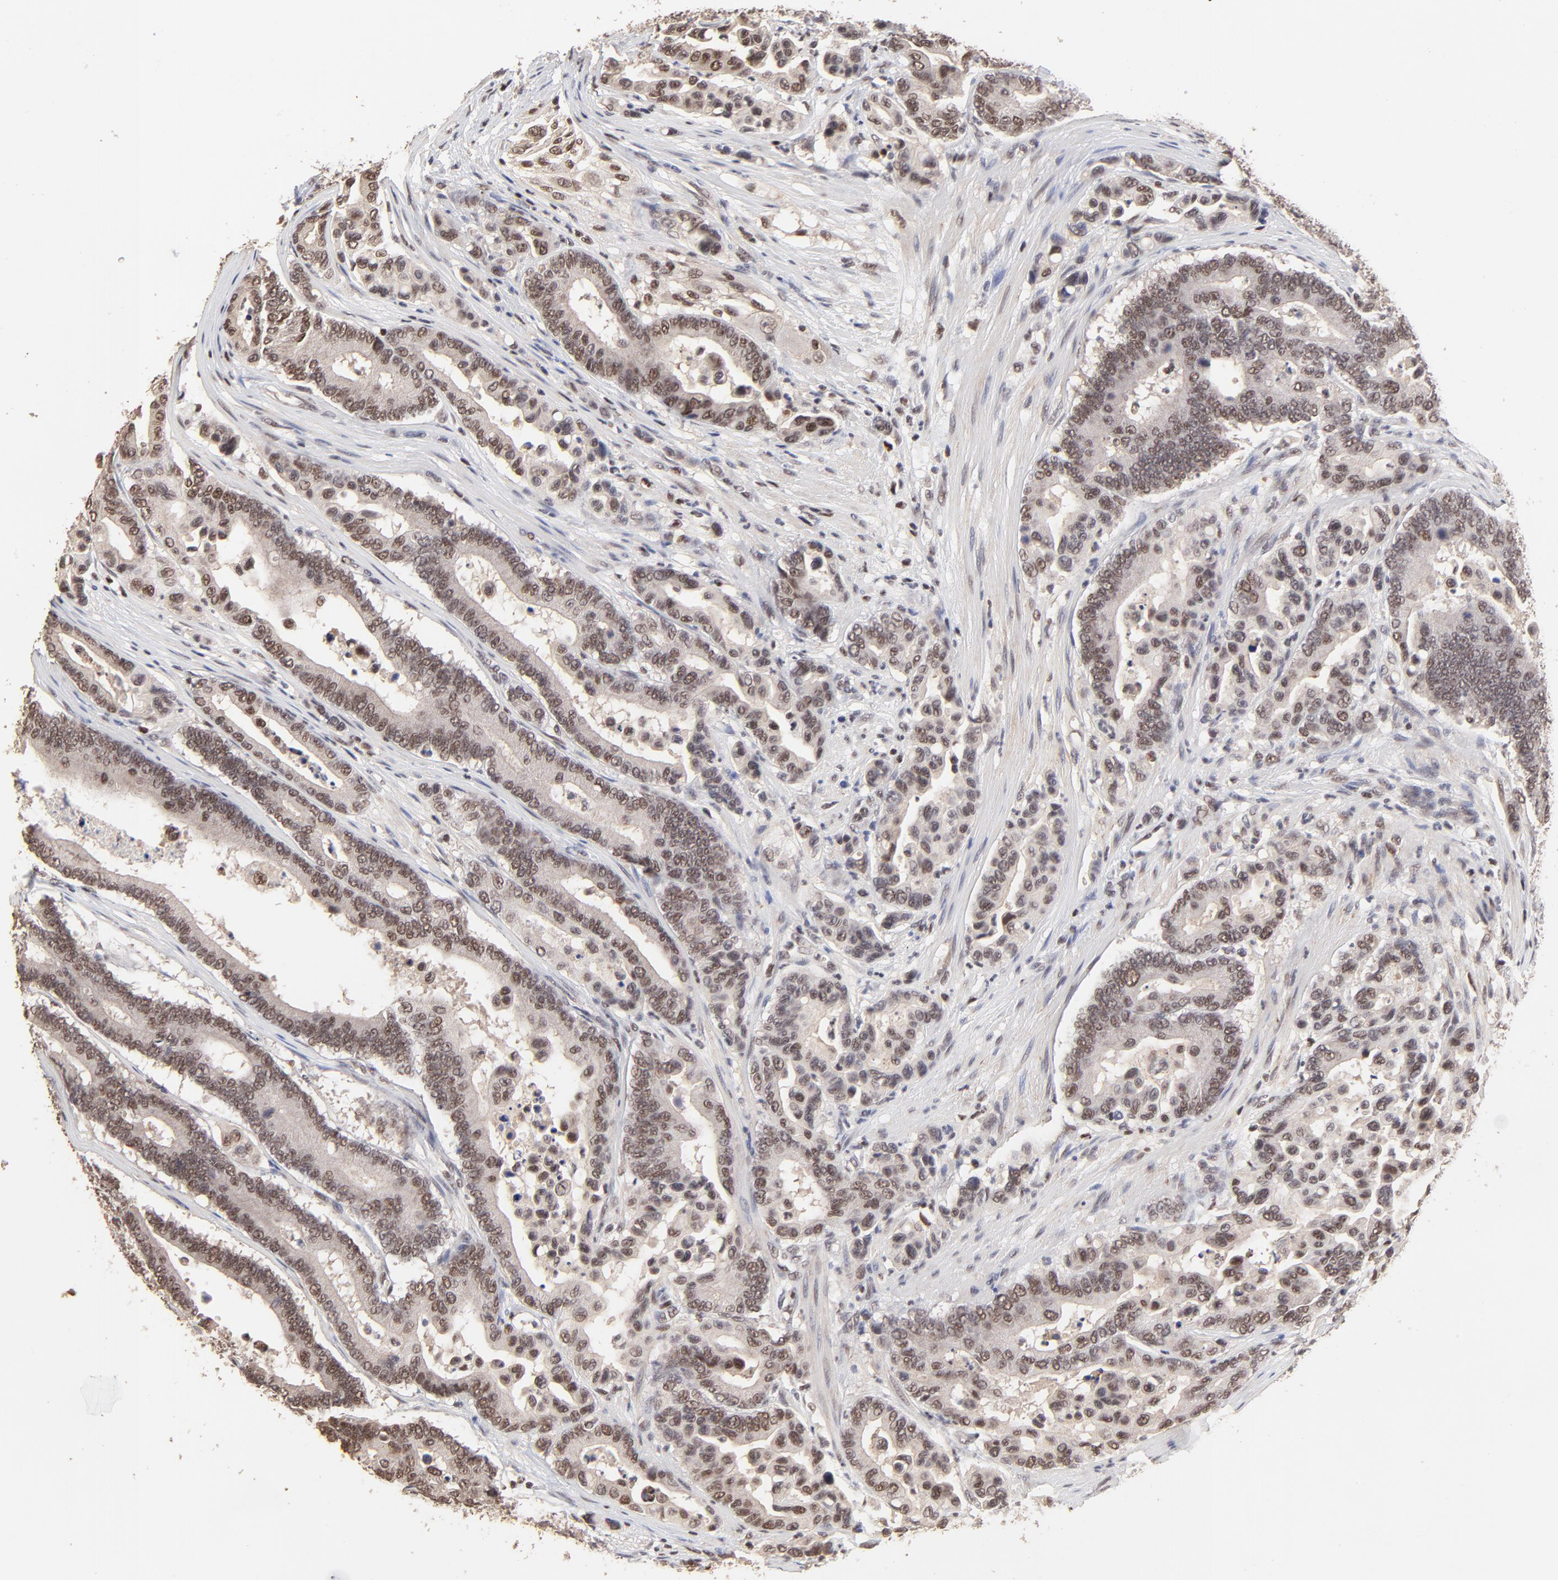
{"staining": {"intensity": "moderate", "quantity": ">75%", "location": "nuclear"}, "tissue": "colorectal cancer", "cell_type": "Tumor cells", "image_type": "cancer", "snomed": [{"axis": "morphology", "description": "Normal tissue, NOS"}, {"axis": "morphology", "description": "Adenocarcinoma, NOS"}, {"axis": "topography", "description": "Colon"}], "caption": "Immunohistochemical staining of human colorectal cancer (adenocarcinoma) exhibits medium levels of moderate nuclear expression in about >75% of tumor cells.", "gene": "DSN1", "patient": {"sex": "male", "age": 82}}